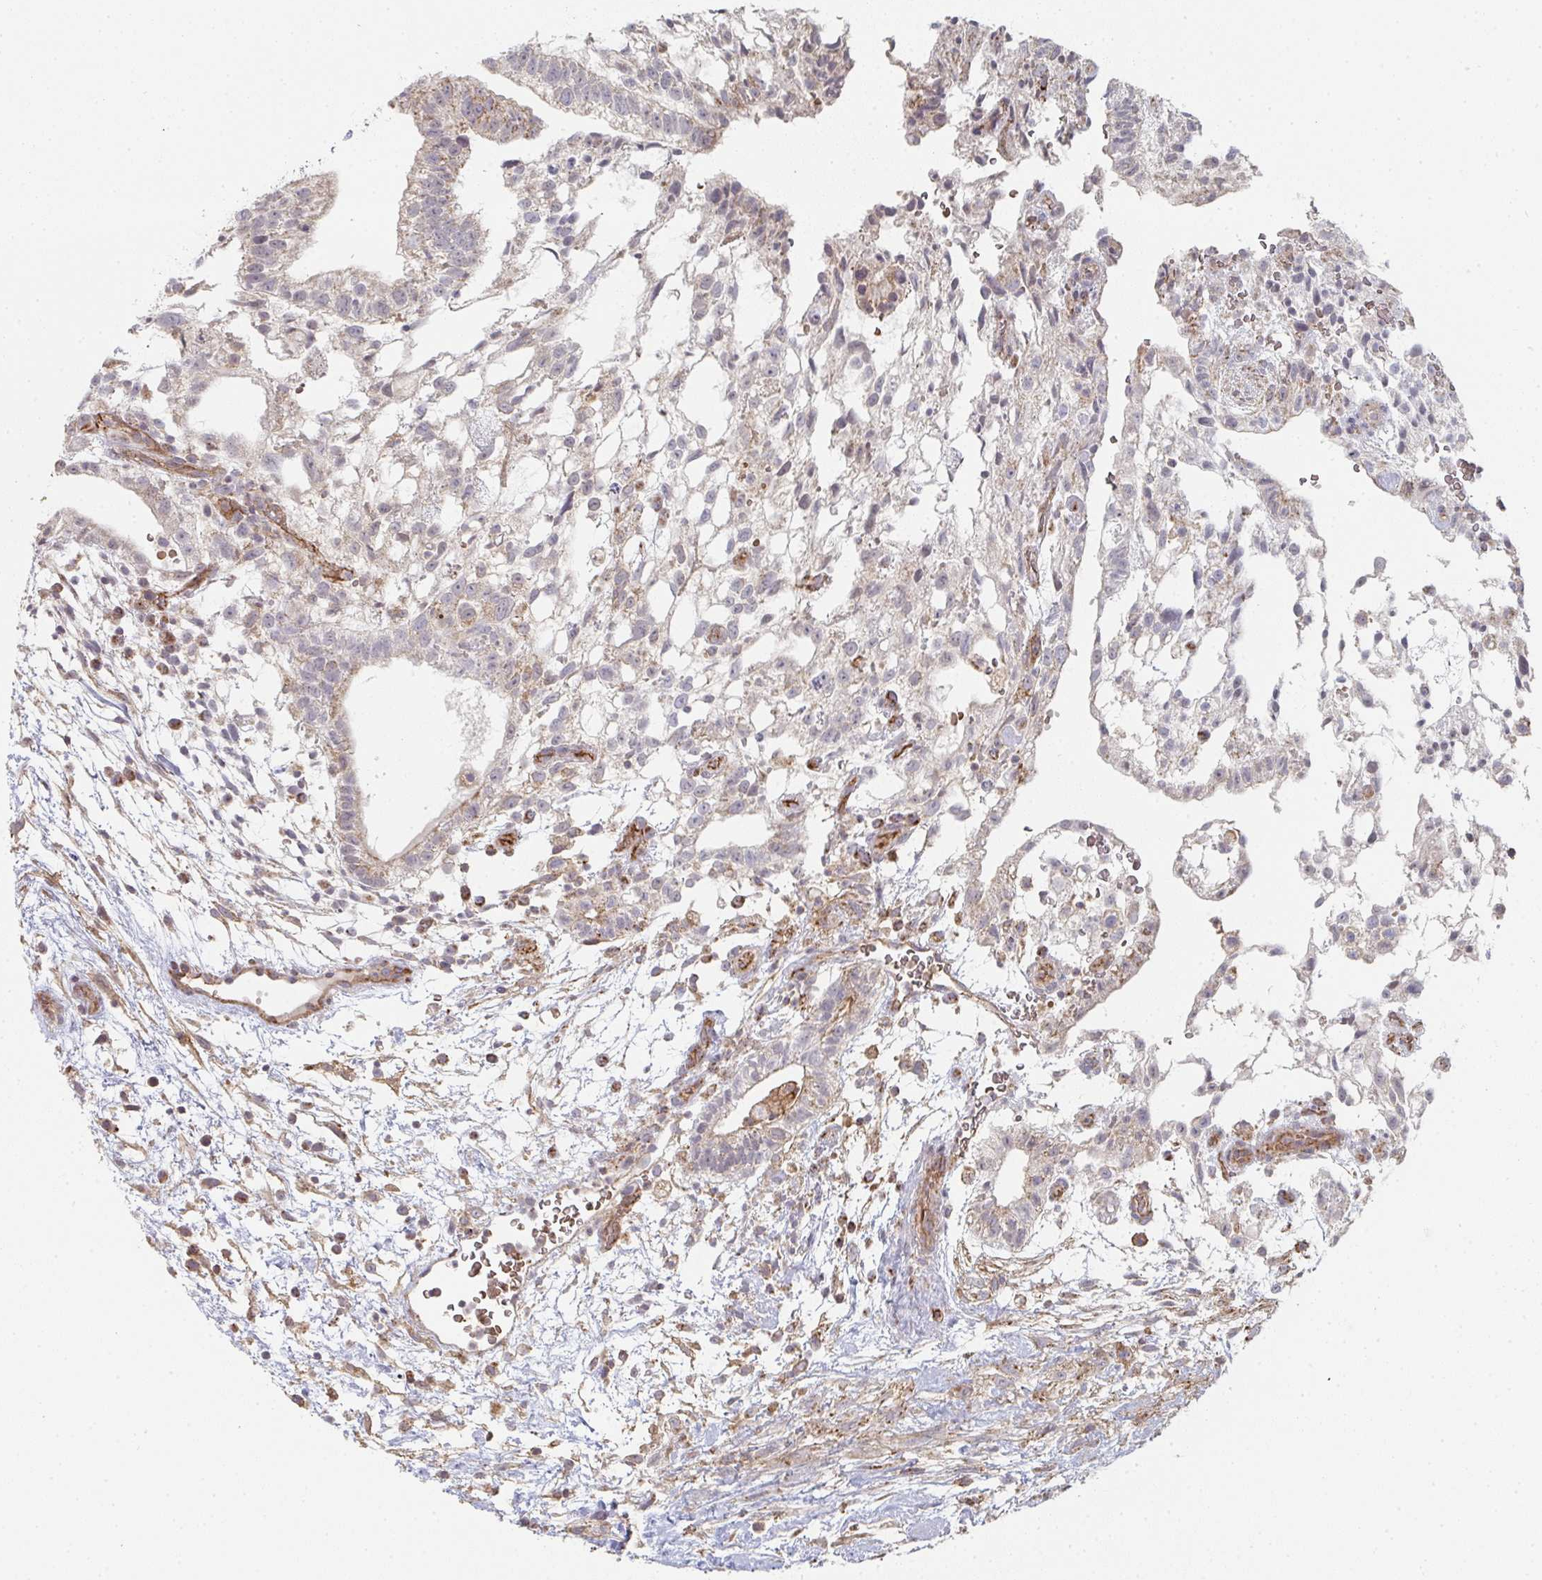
{"staining": {"intensity": "moderate", "quantity": "<25%", "location": "cytoplasmic/membranous"}, "tissue": "testis cancer", "cell_type": "Tumor cells", "image_type": "cancer", "snomed": [{"axis": "morphology", "description": "Carcinoma, Embryonal, NOS"}, {"axis": "topography", "description": "Testis"}], "caption": "This photomicrograph demonstrates immunohistochemistry staining of human testis cancer (embryonal carcinoma), with low moderate cytoplasmic/membranous staining in approximately <25% of tumor cells.", "gene": "ZNF526", "patient": {"sex": "male", "age": 32}}